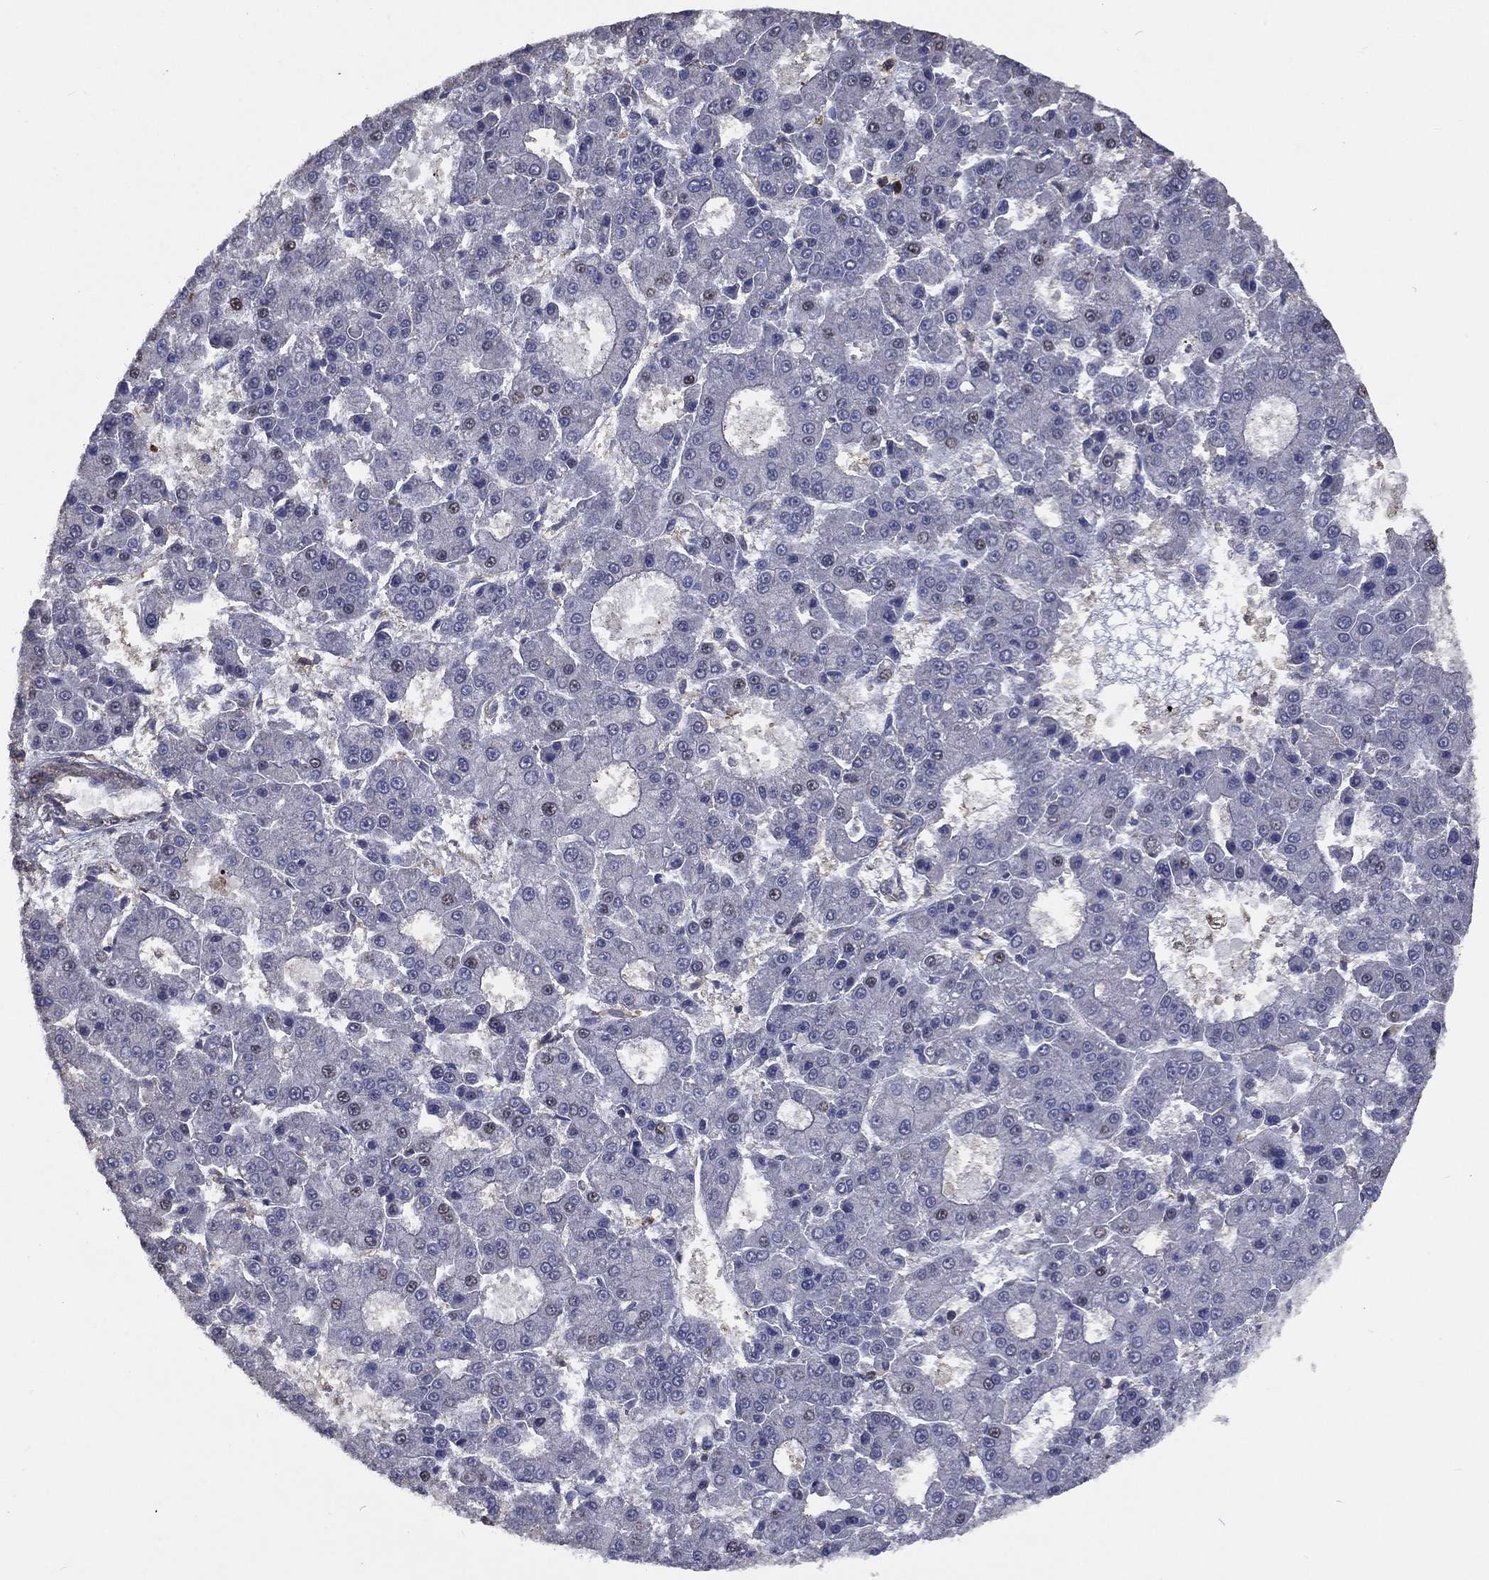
{"staining": {"intensity": "negative", "quantity": "none", "location": "none"}, "tissue": "liver cancer", "cell_type": "Tumor cells", "image_type": "cancer", "snomed": [{"axis": "morphology", "description": "Carcinoma, Hepatocellular, NOS"}, {"axis": "topography", "description": "Liver"}], "caption": "This is an immunohistochemistry (IHC) image of liver cancer (hepatocellular carcinoma). There is no positivity in tumor cells.", "gene": "GPR183", "patient": {"sex": "male", "age": 70}}